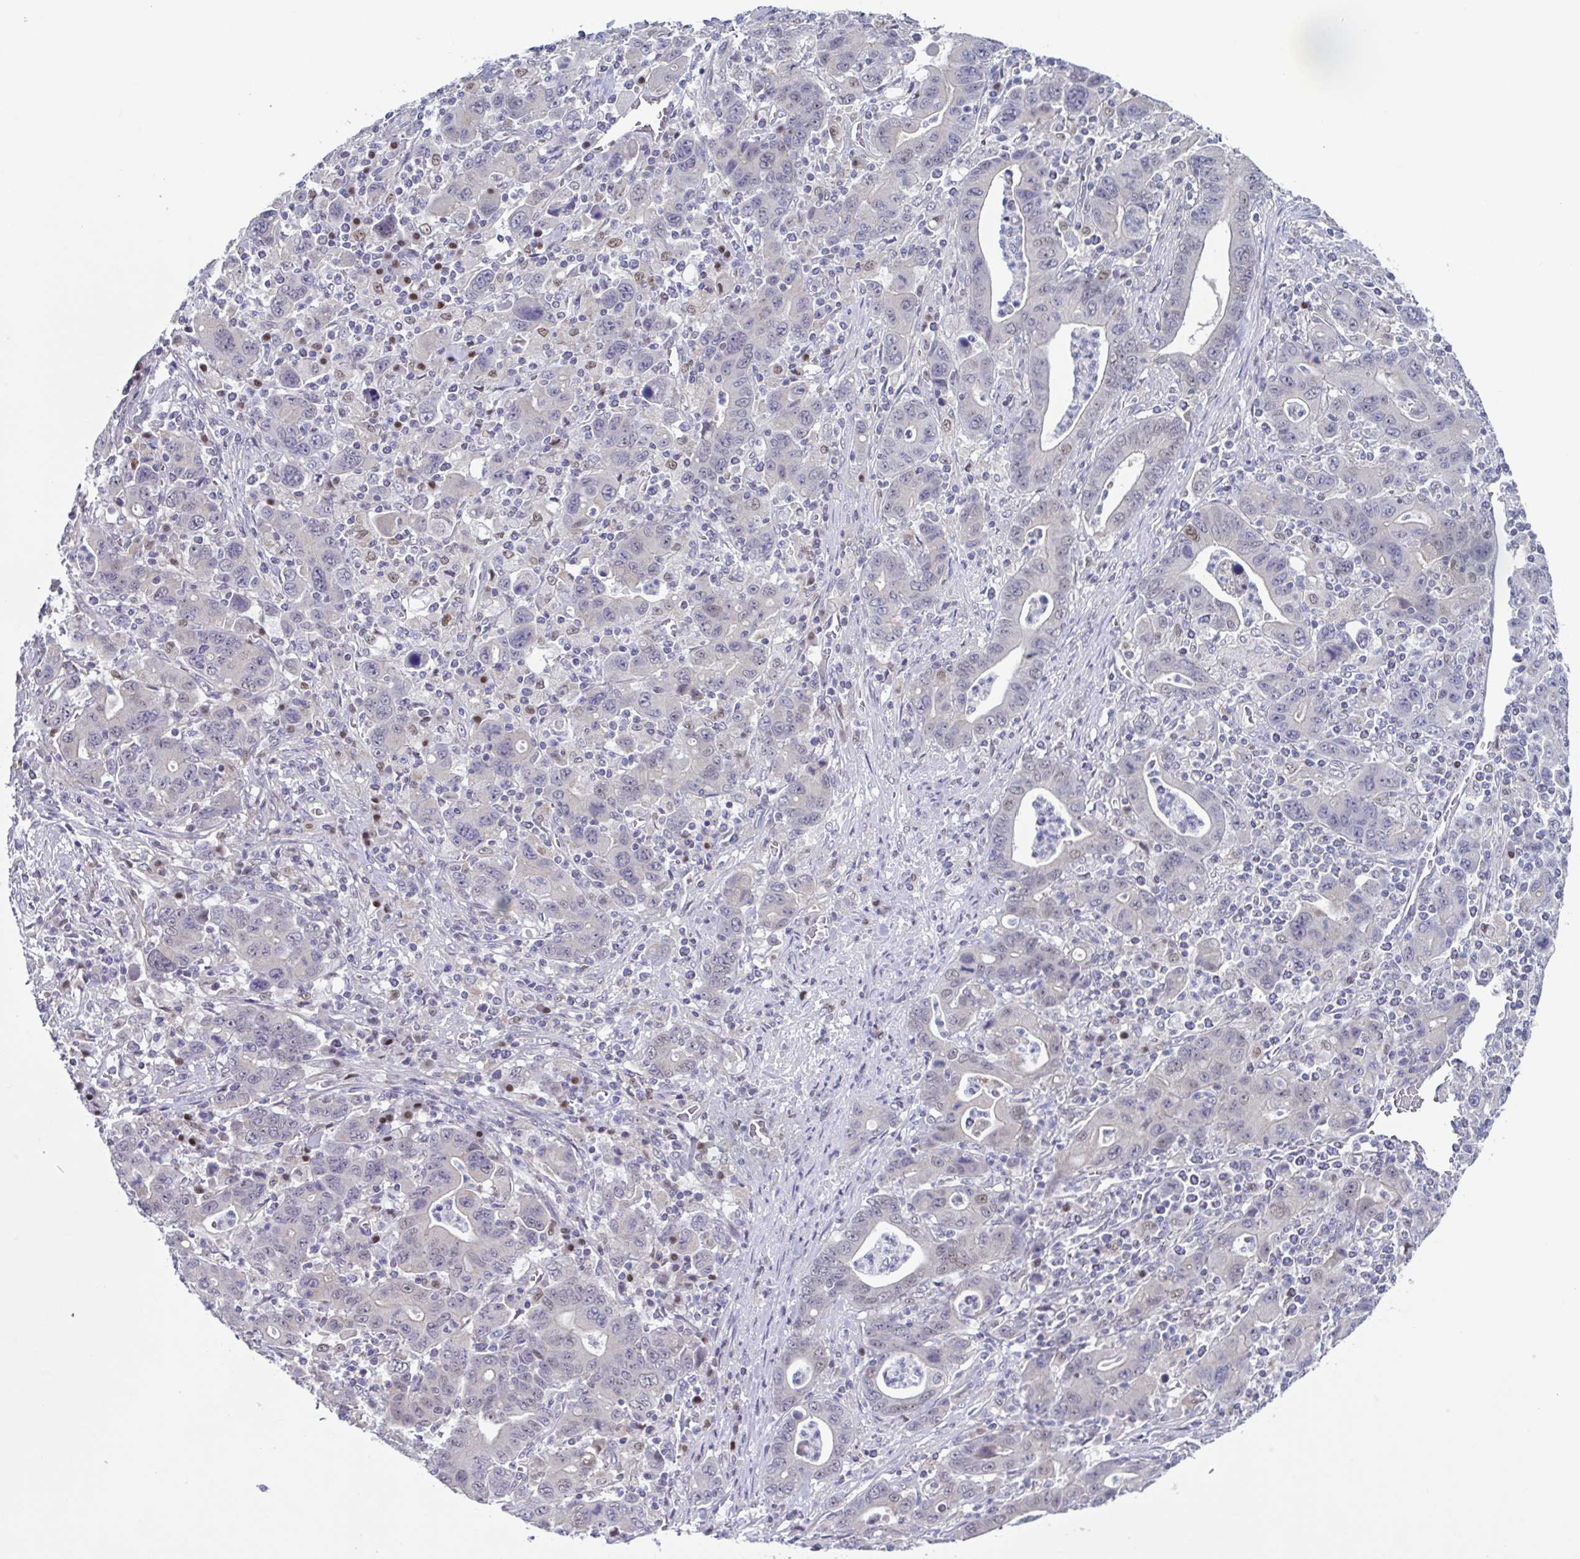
{"staining": {"intensity": "negative", "quantity": "none", "location": "none"}, "tissue": "stomach cancer", "cell_type": "Tumor cells", "image_type": "cancer", "snomed": [{"axis": "morphology", "description": "Adenocarcinoma, NOS"}, {"axis": "topography", "description": "Stomach, upper"}], "caption": "DAB (3,3'-diaminobenzidine) immunohistochemical staining of stomach adenocarcinoma shows no significant positivity in tumor cells. Nuclei are stained in blue.", "gene": "UBE2Q1", "patient": {"sex": "male", "age": 69}}